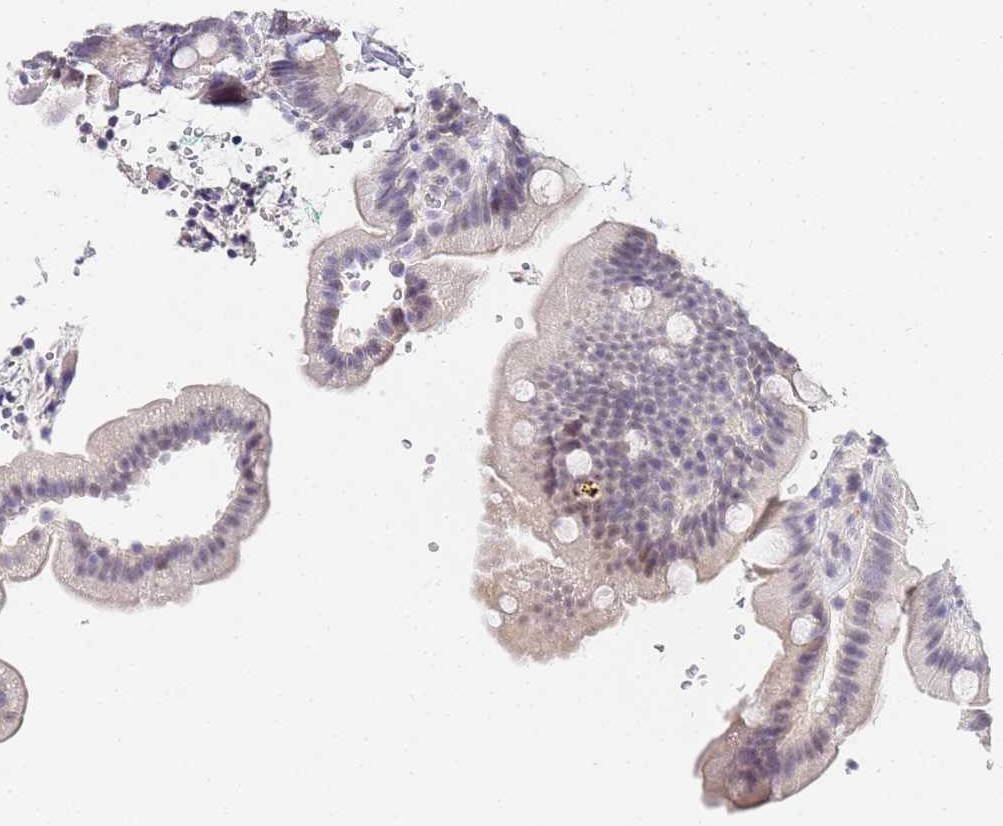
{"staining": {"intensity": "strong", "quantity": "<25%", "location": "cytoplasmic/membranous"}, "tissue": "duodenum", "cell_type": "Glandular cells", "image_type": "normal", "snomed": [{"axis": "morphology", "description": "Normal tissue, NOS"}, {"axis": "topography", "description": "Duodenum"}], "caption": "A brown stain labels strong cytoplasmic/membranous expression of a protein in glandular cells of normal duodenum. (DAB (3,3'-diaminobenzidine) IHC, brown staining for protein, blue staining for nuclei).", "gene": "LSM3", "patient": {"sex": "female", "age": 67}}